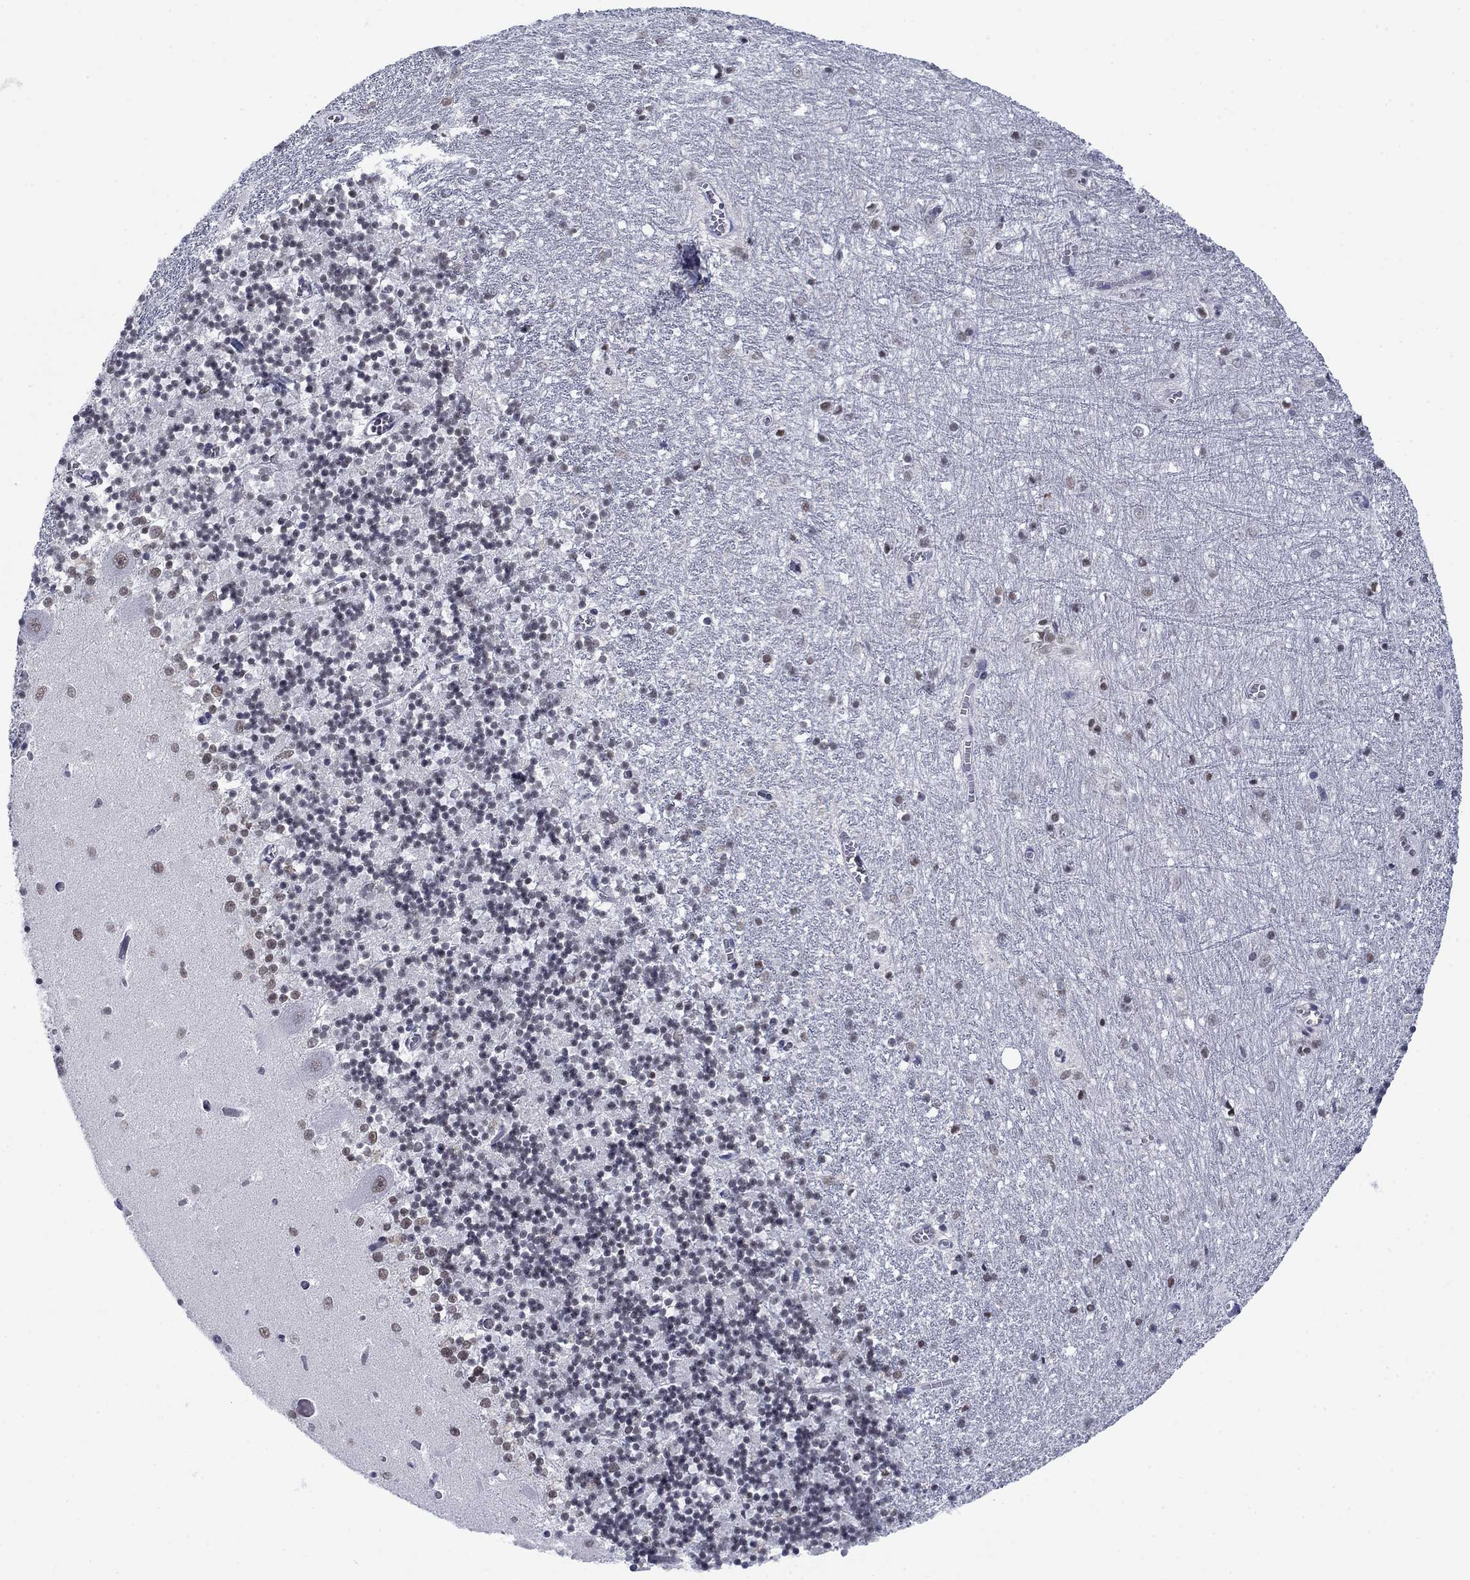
{"staining": {"intensity": "negative", "quantity": "none", "location": "none"}, "tissue": "cerebellum", "cell_type": "Cells in granular layer", "image_type": "normal", "snomed": [{"axis": "morphology", "description": "Normal tissue, NOS"}, {"axis": "topography", "description": "Cerebellum"}], "caption": "Protein analysis of unremarkable cerebellum shows no significant staining in cells in granular layer.", "gene": "NPAS3", "patient": {"sex": "female", "age": 64}}